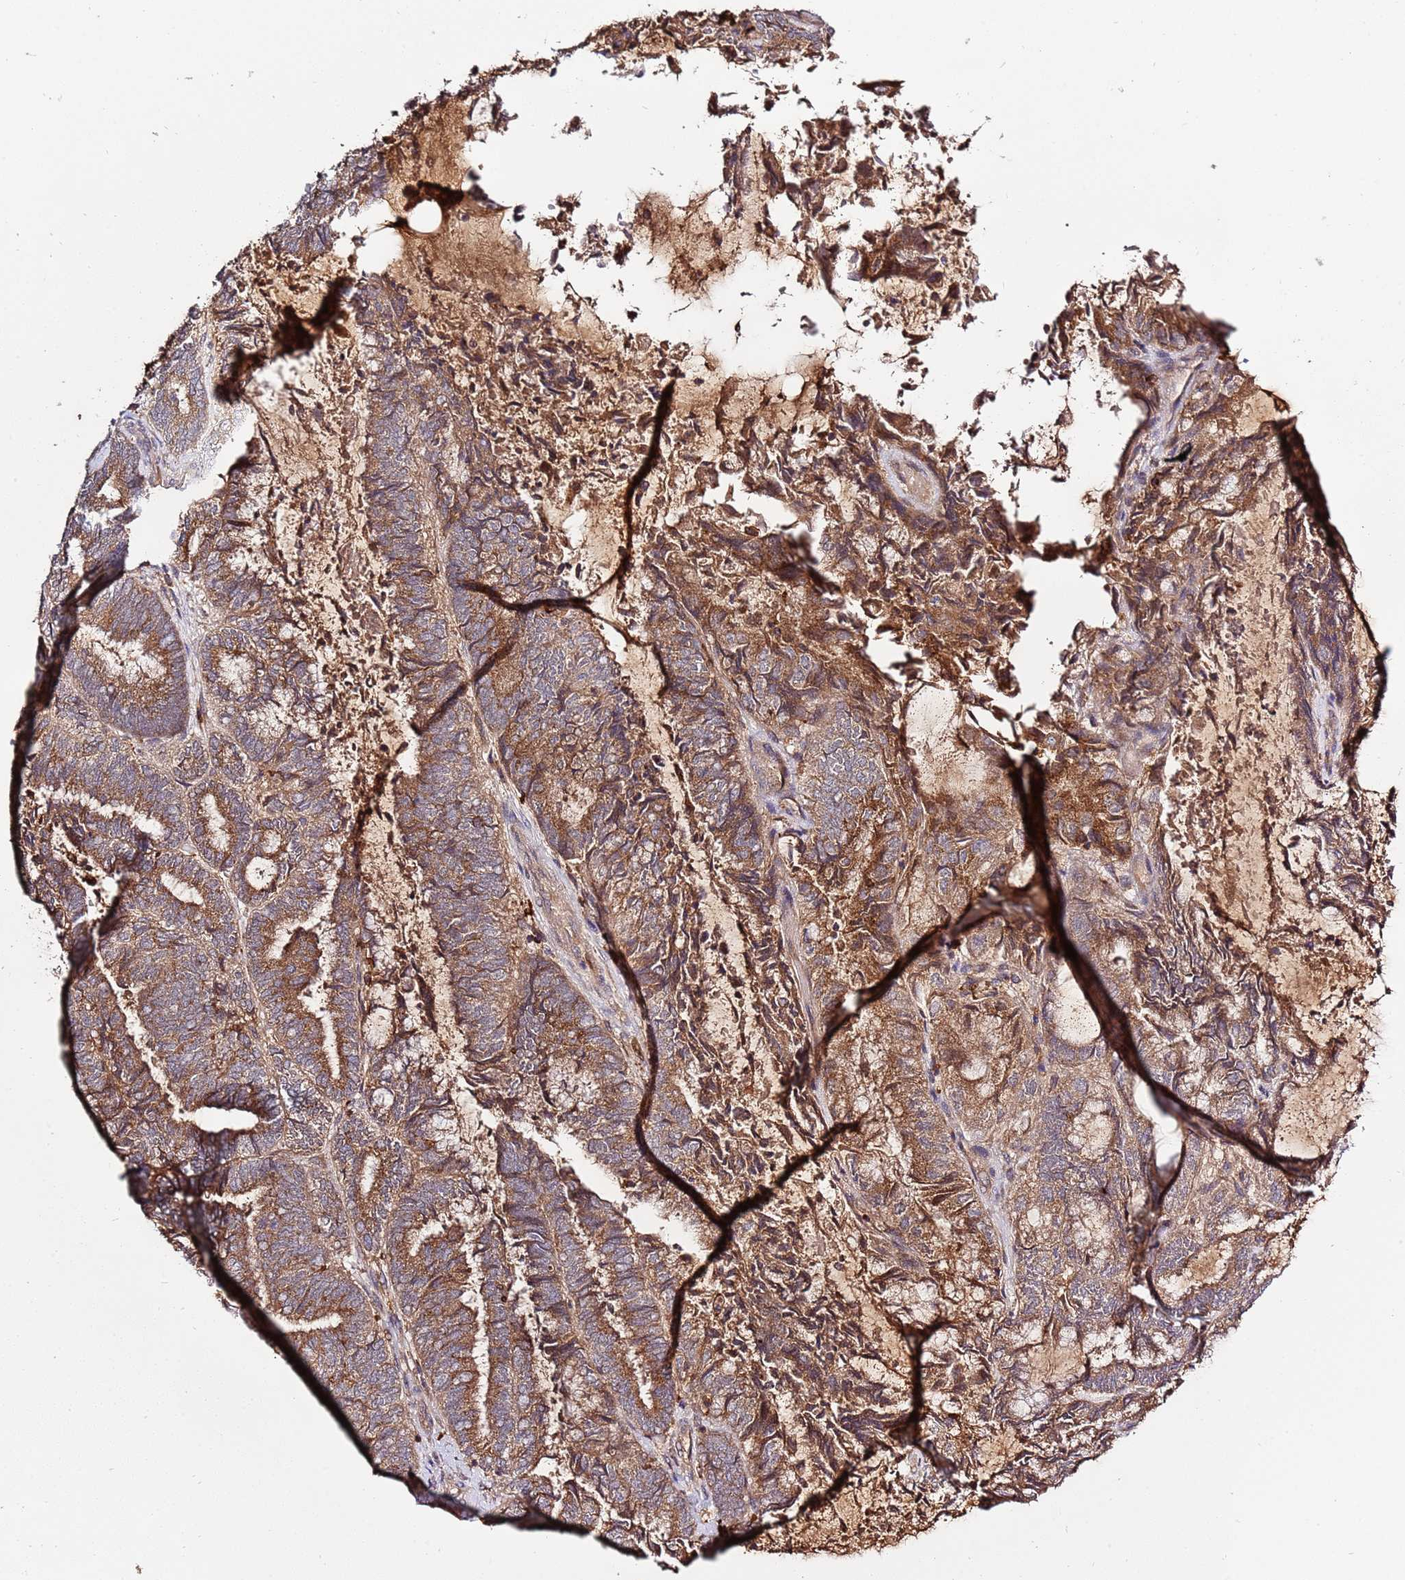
{"staining": {"intensity": "moderate", "quantity": ">75%", "location": "cytoplasmic/membranous"}, "tissue": "endometrial cancer", "cell_type": "Tumor cells", "image_type": "cancer", "snomed": [{"axis": "morphology", "description": "Adenocarcinoma, NOS"}, {"axis": "topography", "description": "Endometrium"}], "caption": "Protein staining of endometrial cancer (adenocarcinoma) tissue exhibits moderate cytoplasmic/membranous staining in approximately >75% of tumor cells.", "gene": "ZNF624", "patient": {"sex": "female", "age": 80}}